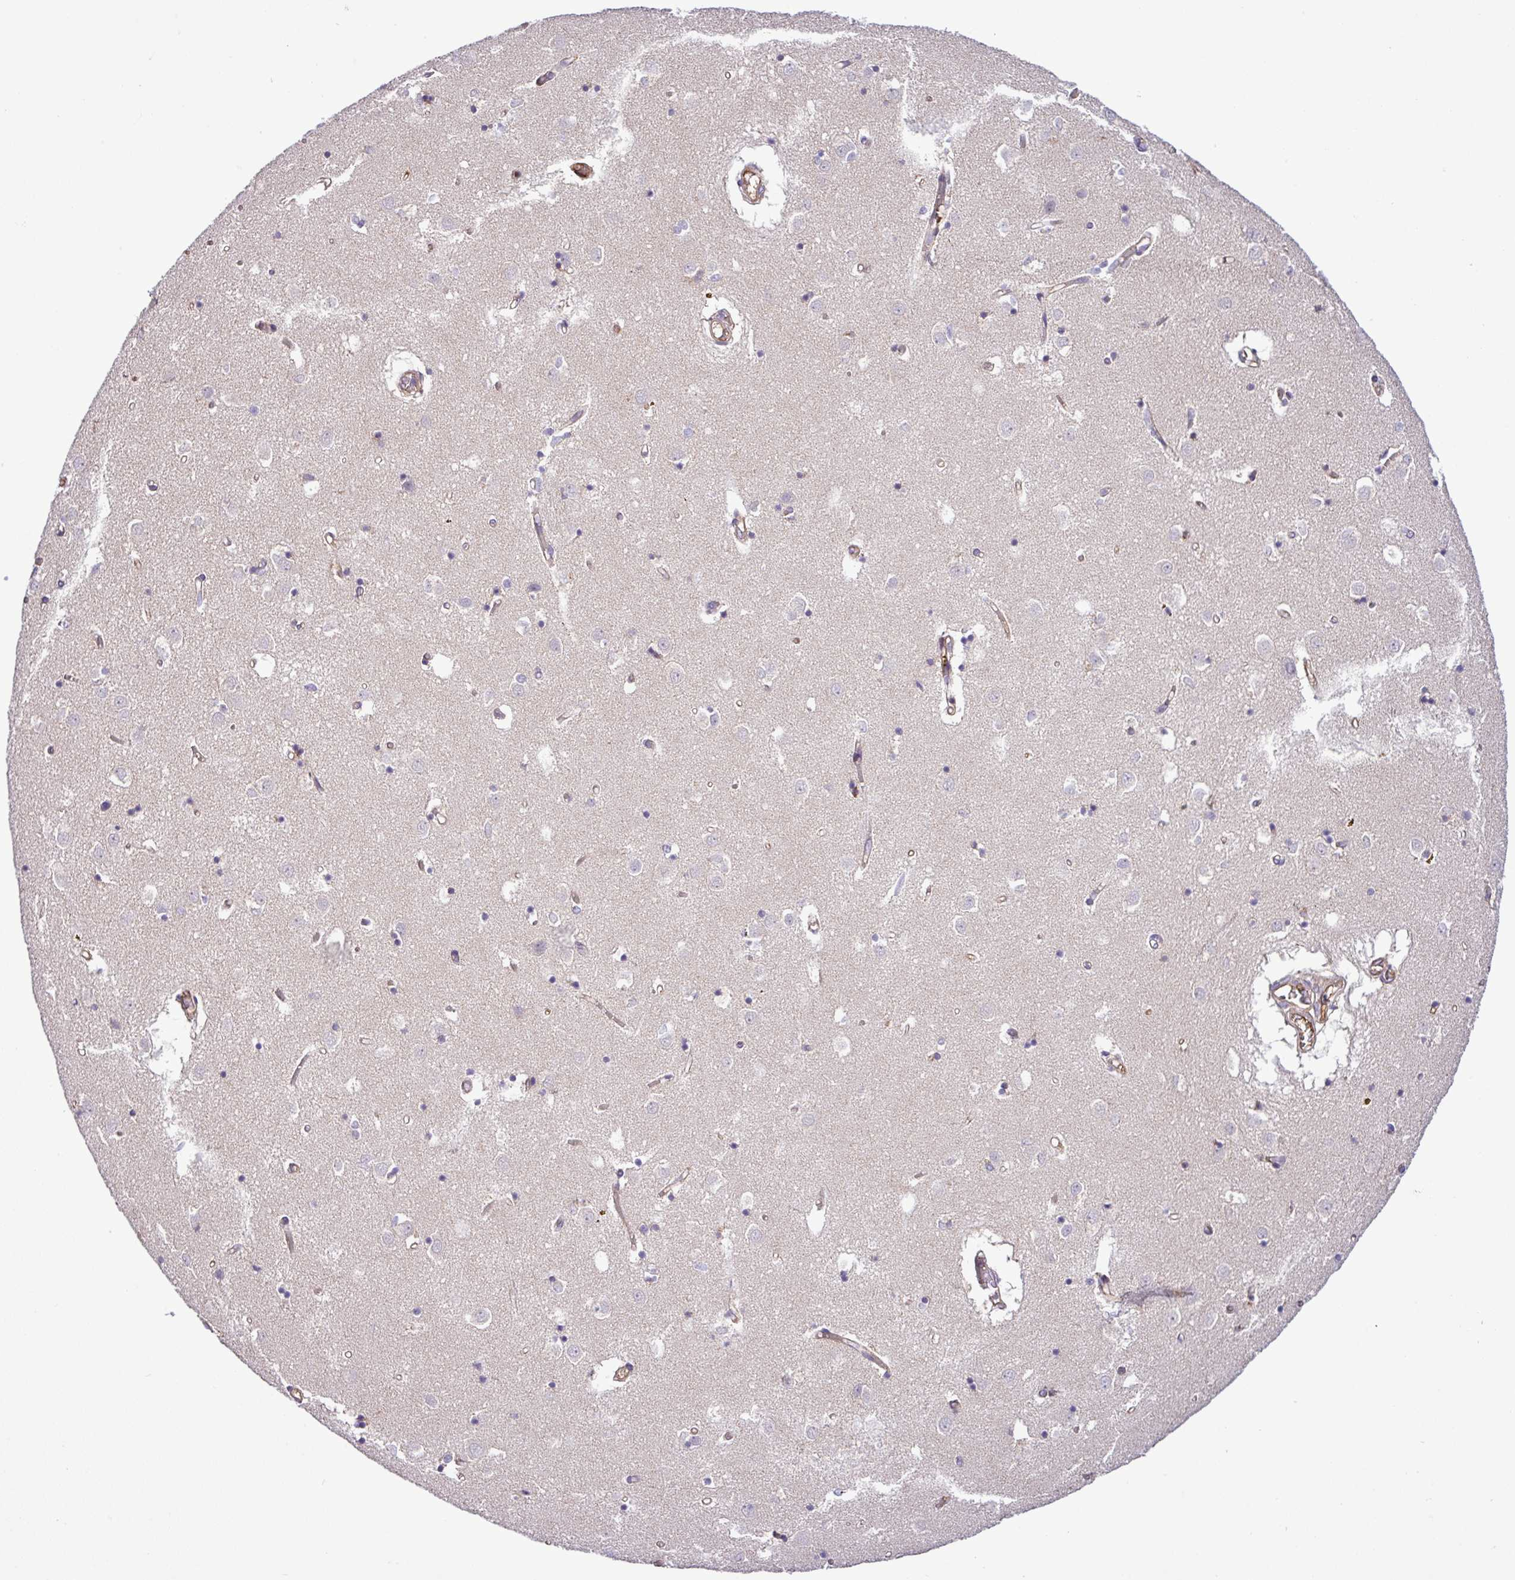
{"staining": {"intensity": "negative", "quantity": "none", "location": "none"}, "tissue": "caudate", "cell_type": "Glial cells", "image_type": "normal", "snomed": [{"axis": "morphology", "description": "Normal tissue, NOS"}, {"axis": "topography", "description": "Lateral ventricle wall"}], "caption": "This is an IHC photomicrograph of normal caudate. There is no positivity in glial cells.", "gene": "CWH43", "patient": {"sex": "male", "age": 70}}